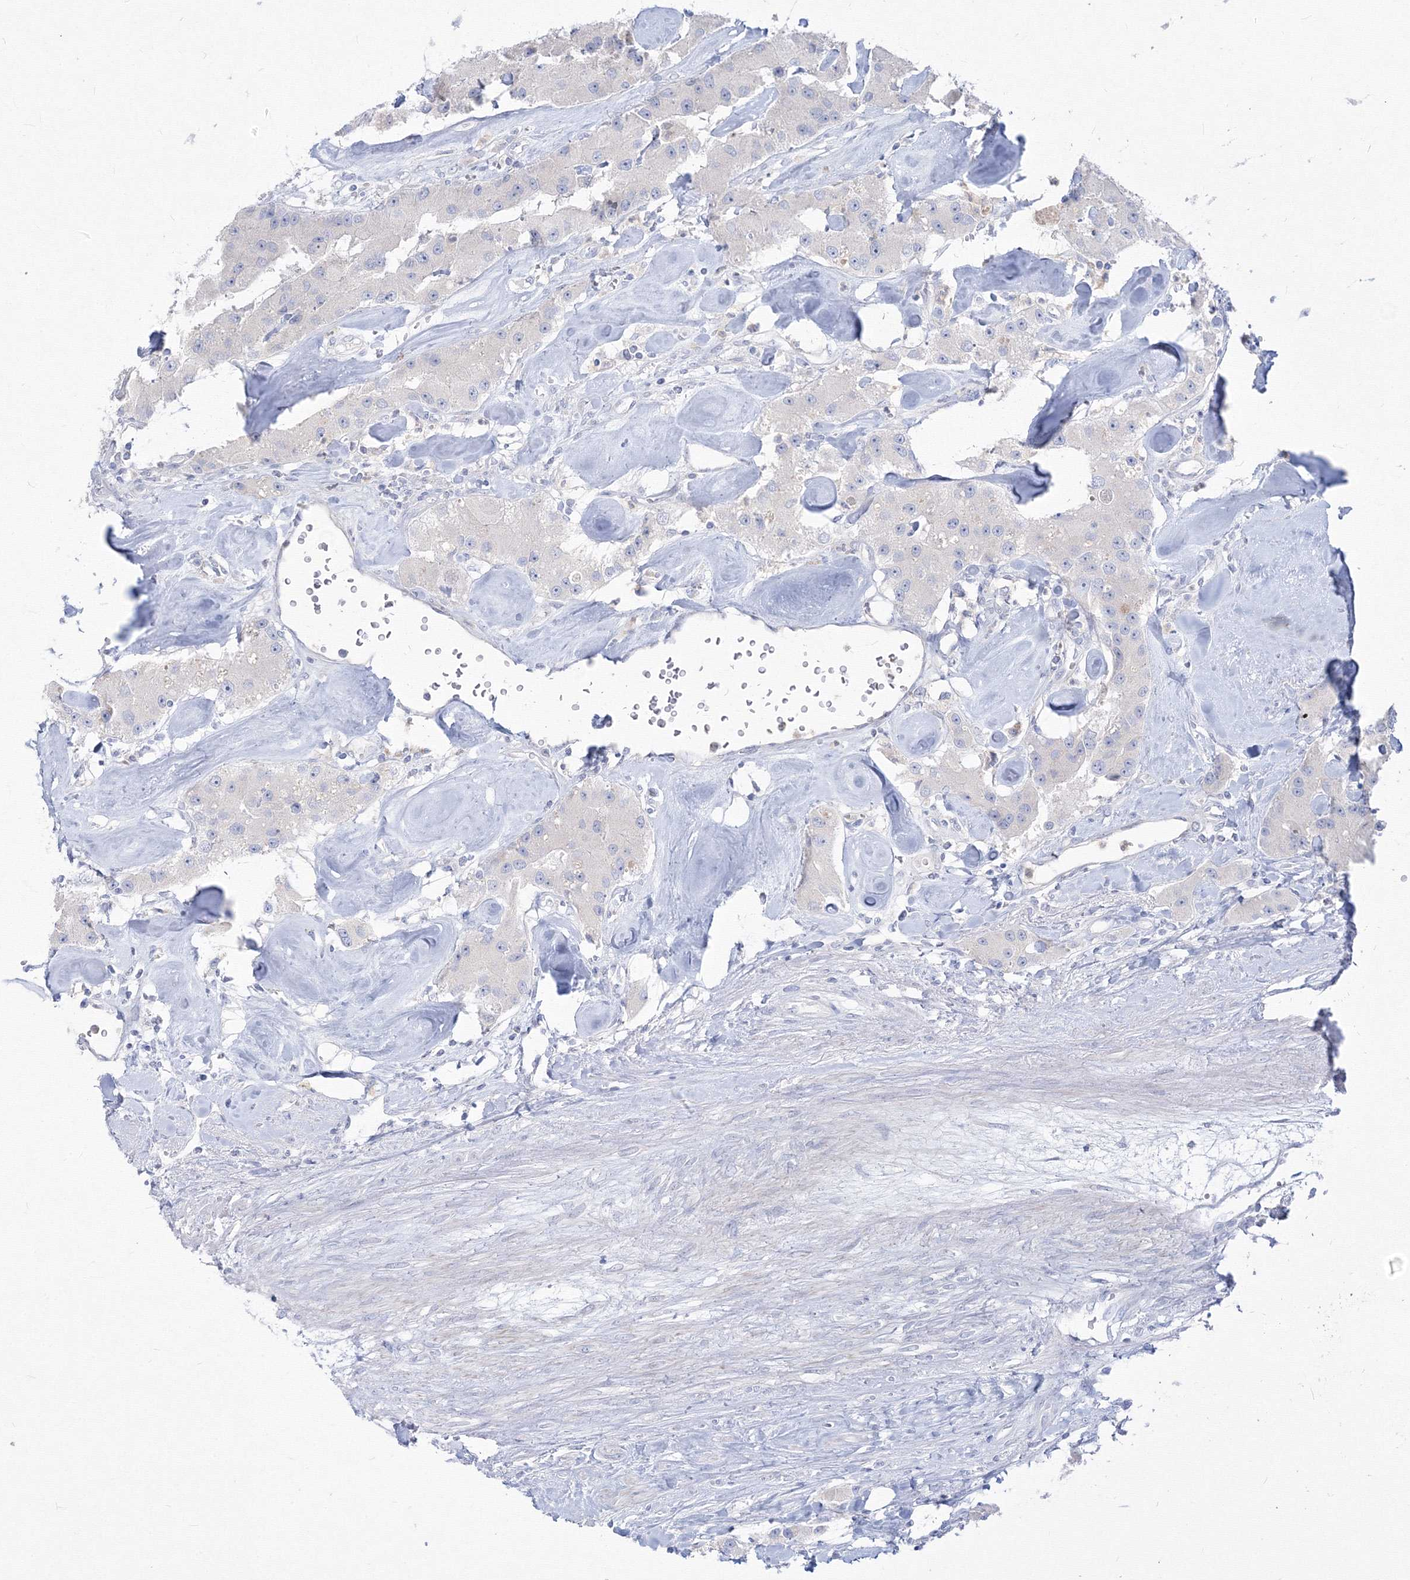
{"staining": {"intensity": "negative", "quantity": "none", "location": "none"}, "tissue": "carcinoid", "cell_type": "Tumor cells", "image_type": "cancer", "snomed": [{"axis": "morphology", "description": "Carcinoid, malignant, NOS"}, {"axis": "topography", "description": "Pancreas"}], "caption": "This is a image of immunohistochemistry (IHC) staining of malignant carcinoid, which shows no expression in tumor cells.", "gene": "FBXL8", "patient": {"sex": "male", "age": 41}}